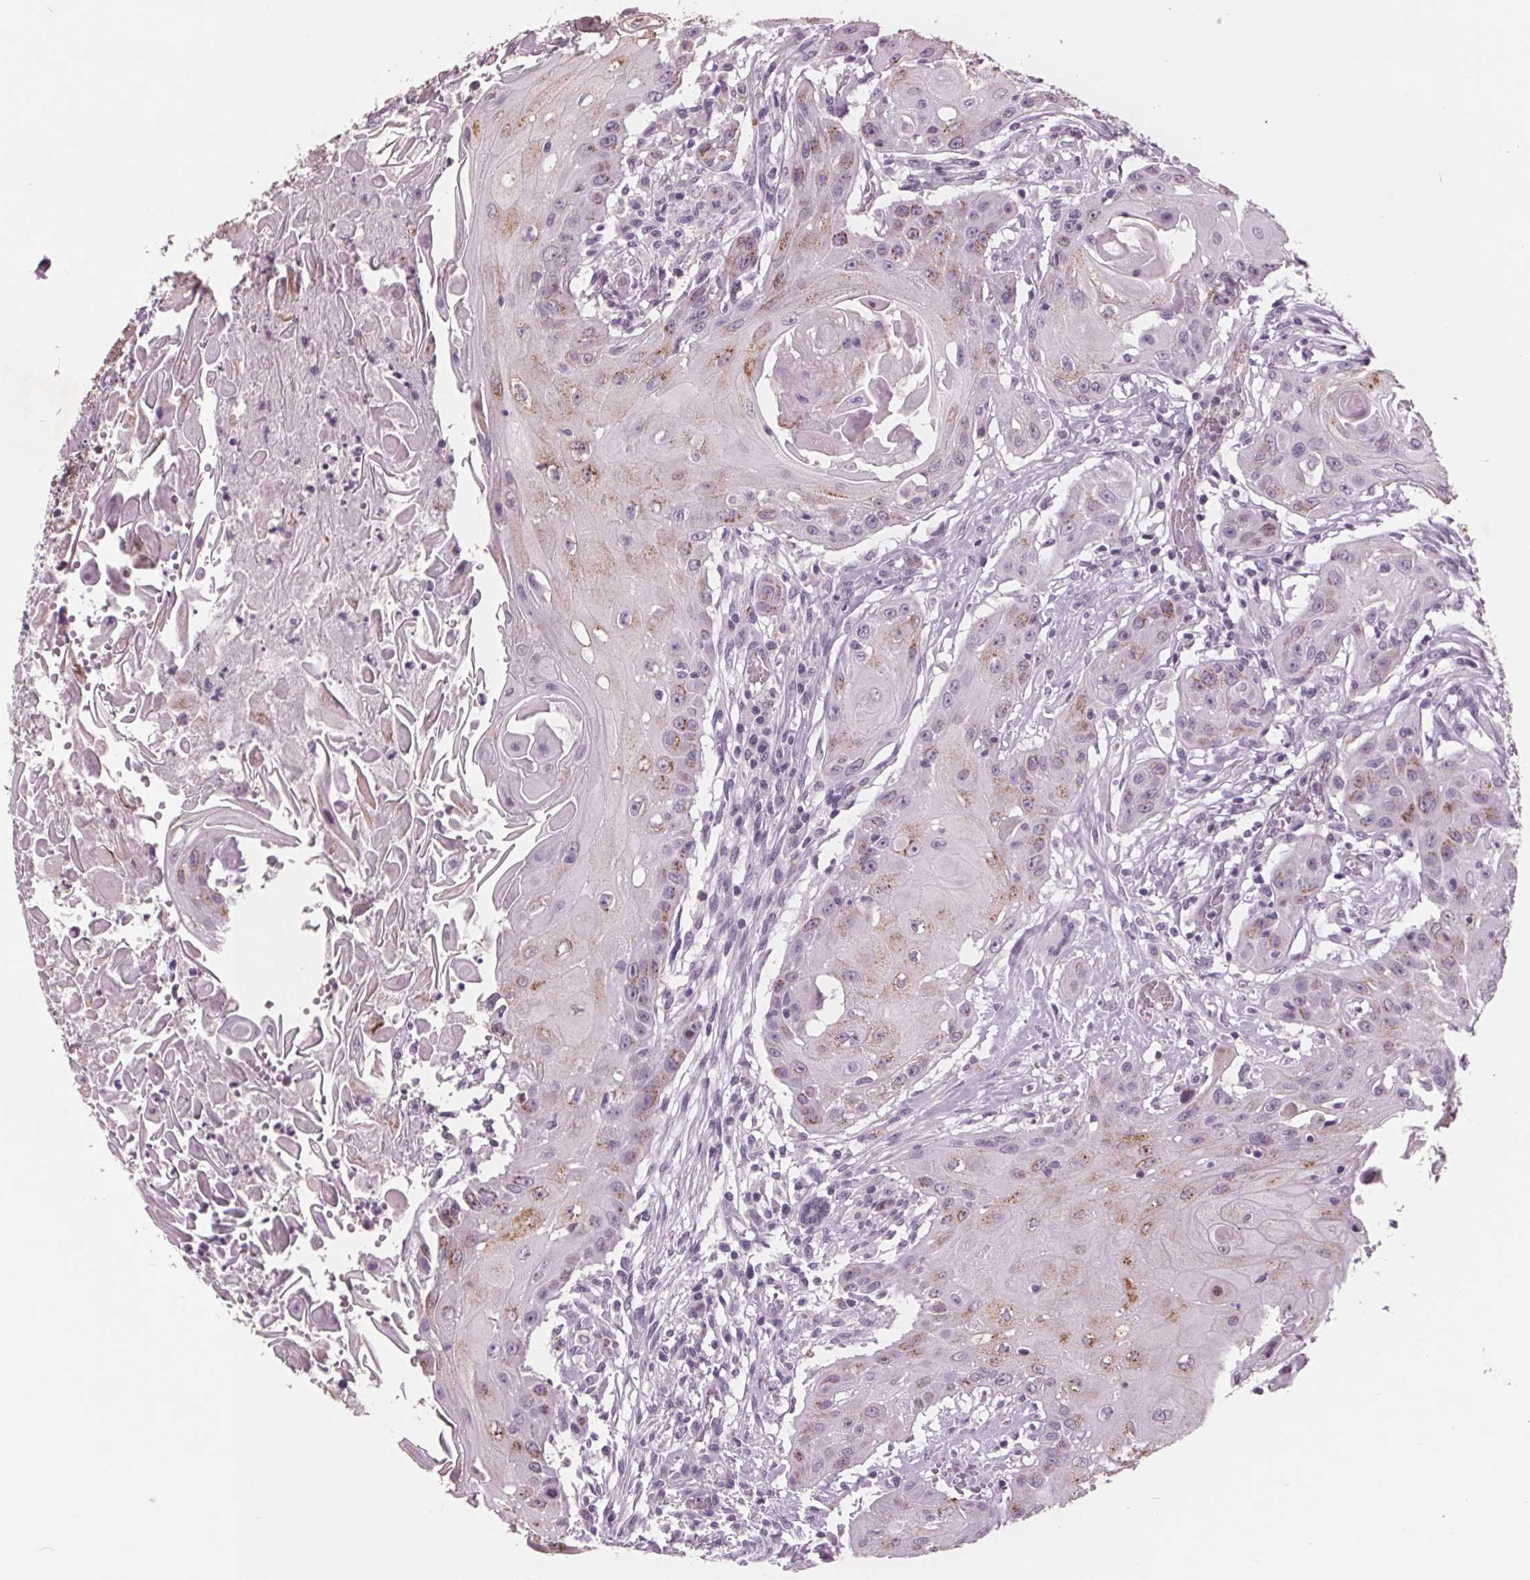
{"staining": {"intensity": "moderate", "quantity": "<25%", "location": "cytoplasmic/membranous"}, "tissue": "head and neck cancer", "cell_type": "Tumor cells", "image_type": "cancer", "snomed": [{"axis": "morphology", "description": "Squamous cell carcinoma, NOS"}, {"axis": "topography", "description": "Oral tissue"}, {"axis": "topography", "description": "Head-Neck"}, {"axis": "topography", "description": "Neck, NOS"}], "caption": "The image shows immunohistochemical staining of head and neck squamous cell carcinoma. There is moderate cytoplasmic/membranous positivity is identified in about <25% of tumor cells. Nuclei are stained in blue.", "gene": "PTPN14", "patient": {"sex": "female", "age": 55}}